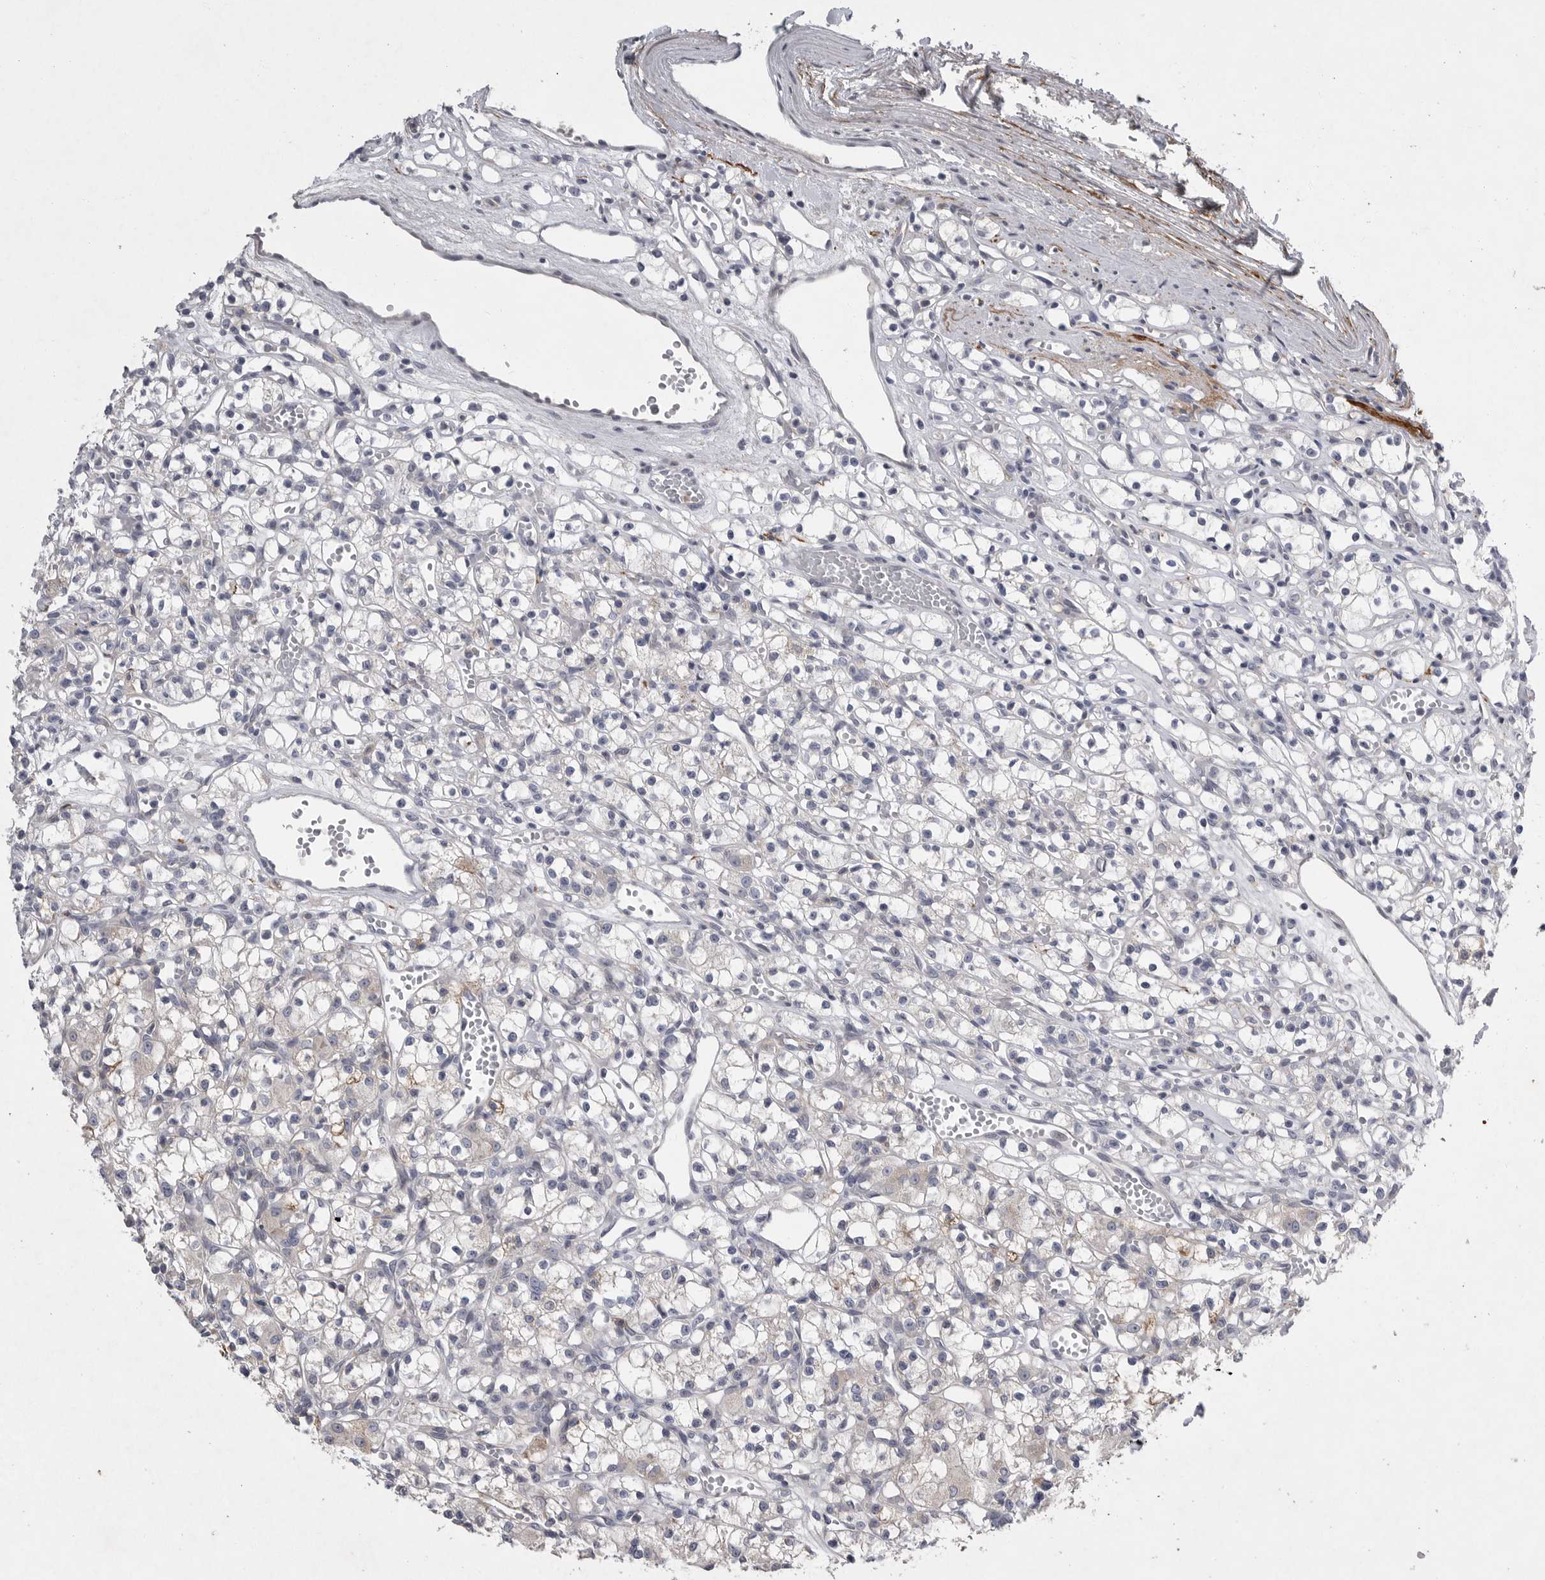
{"staining": {"intensity": "negative", "quantity": "none", "location": "none"}, "tissue": "renal cancer", "cell_type": "Tumor cells", "image_type": "cancer", "snomed": [{"axis": "morphology", "description": "Adenocarcinoma, NOS"}, {"axis": "topography", "description": "Kidney"}], "caption": "DAB (3,3'-diaminobenzidine) immunohistochemical staining of human renal adenocarcinoma displays no significant staining in tumor cells.", "gene": "CRP", "patient": {"sex": "female", "age": 59}}